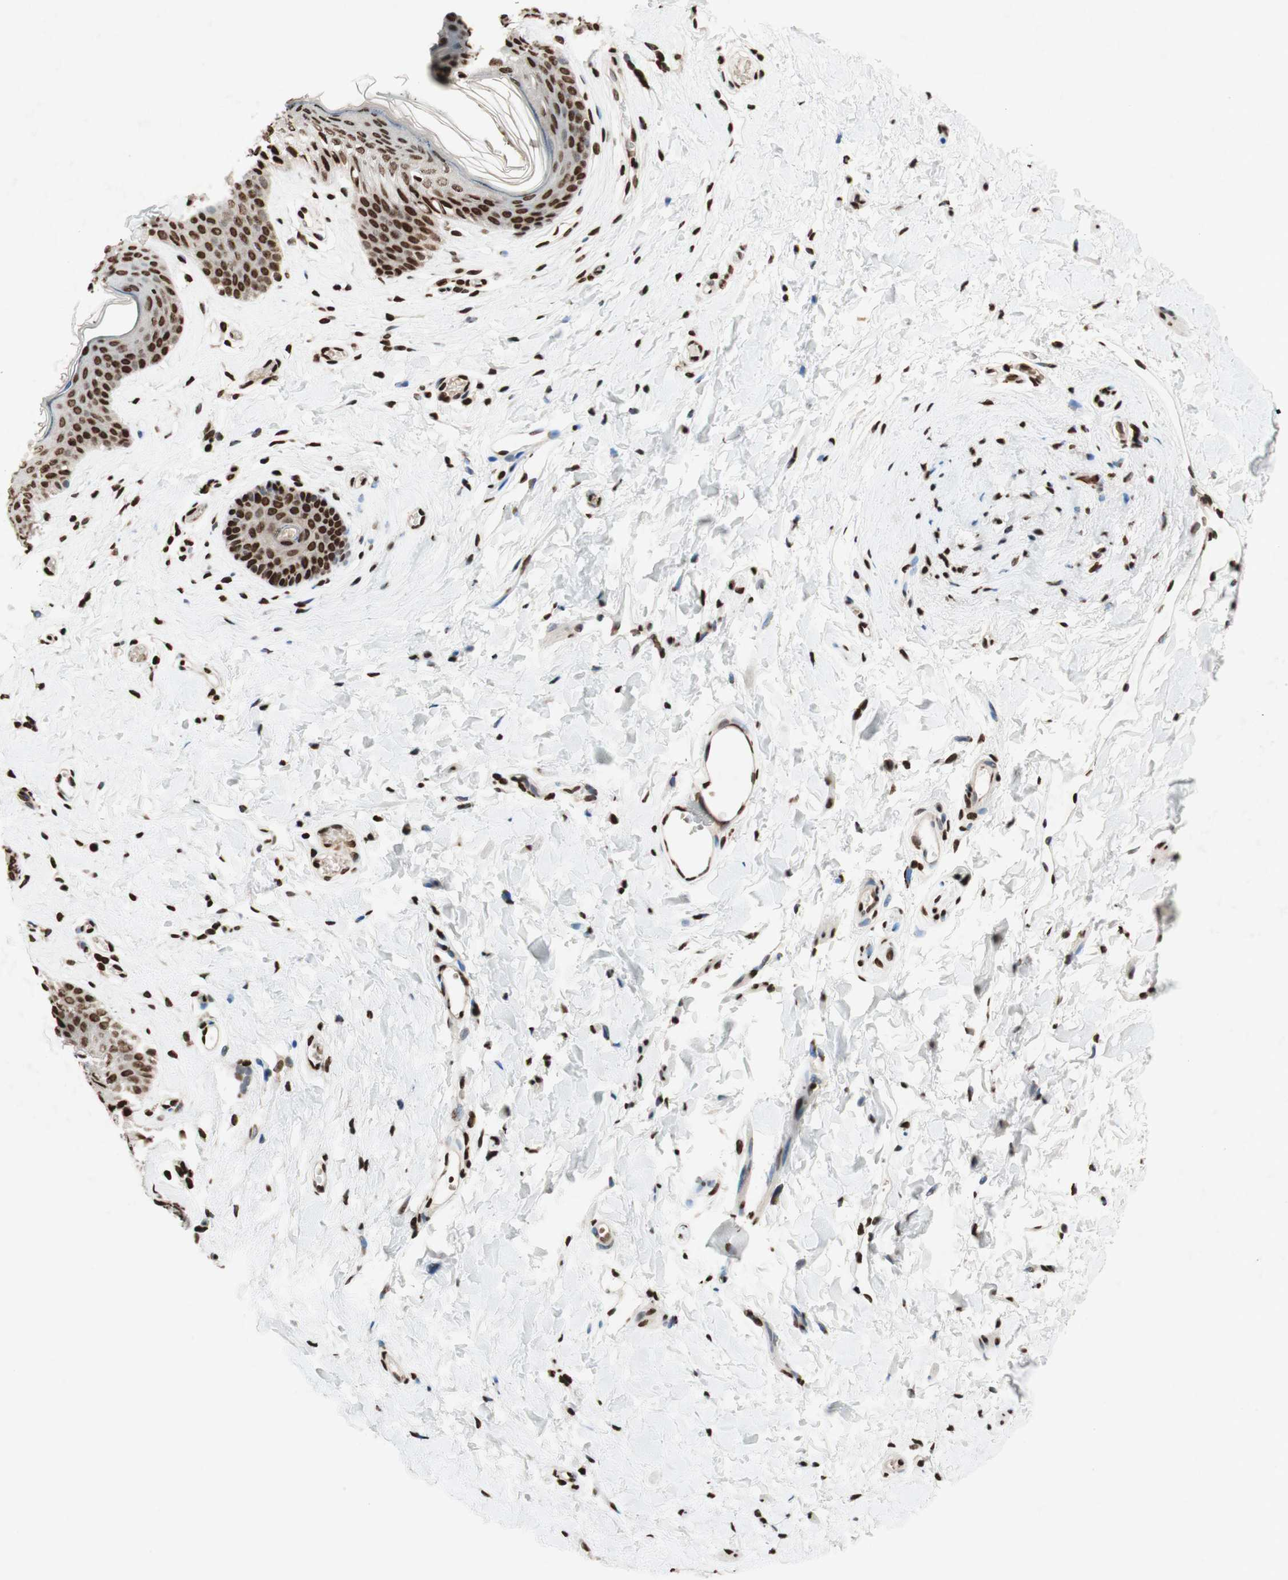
{"staining": {"intensity": "strong", "quantity": ">75%", "location": "nuclear"}, "tissue": "skin", "cell_type": "Epidermal cells", "image_type": "normal", "snomed": [{"axis": "morphology", "description": "Normal tissue, NOS"}, {"axis": "morphology", "description": "Inflammation, NOS"}, {"axis": "topography", "description": "Vulva"}], "caption": "DAB immunohistochemical staining of normal human skin reveals strong nuclear protein staining in about >75% of epidermal cells.", "gene": "NCOA3", "patient": {"sex": "female", "age": 84}}